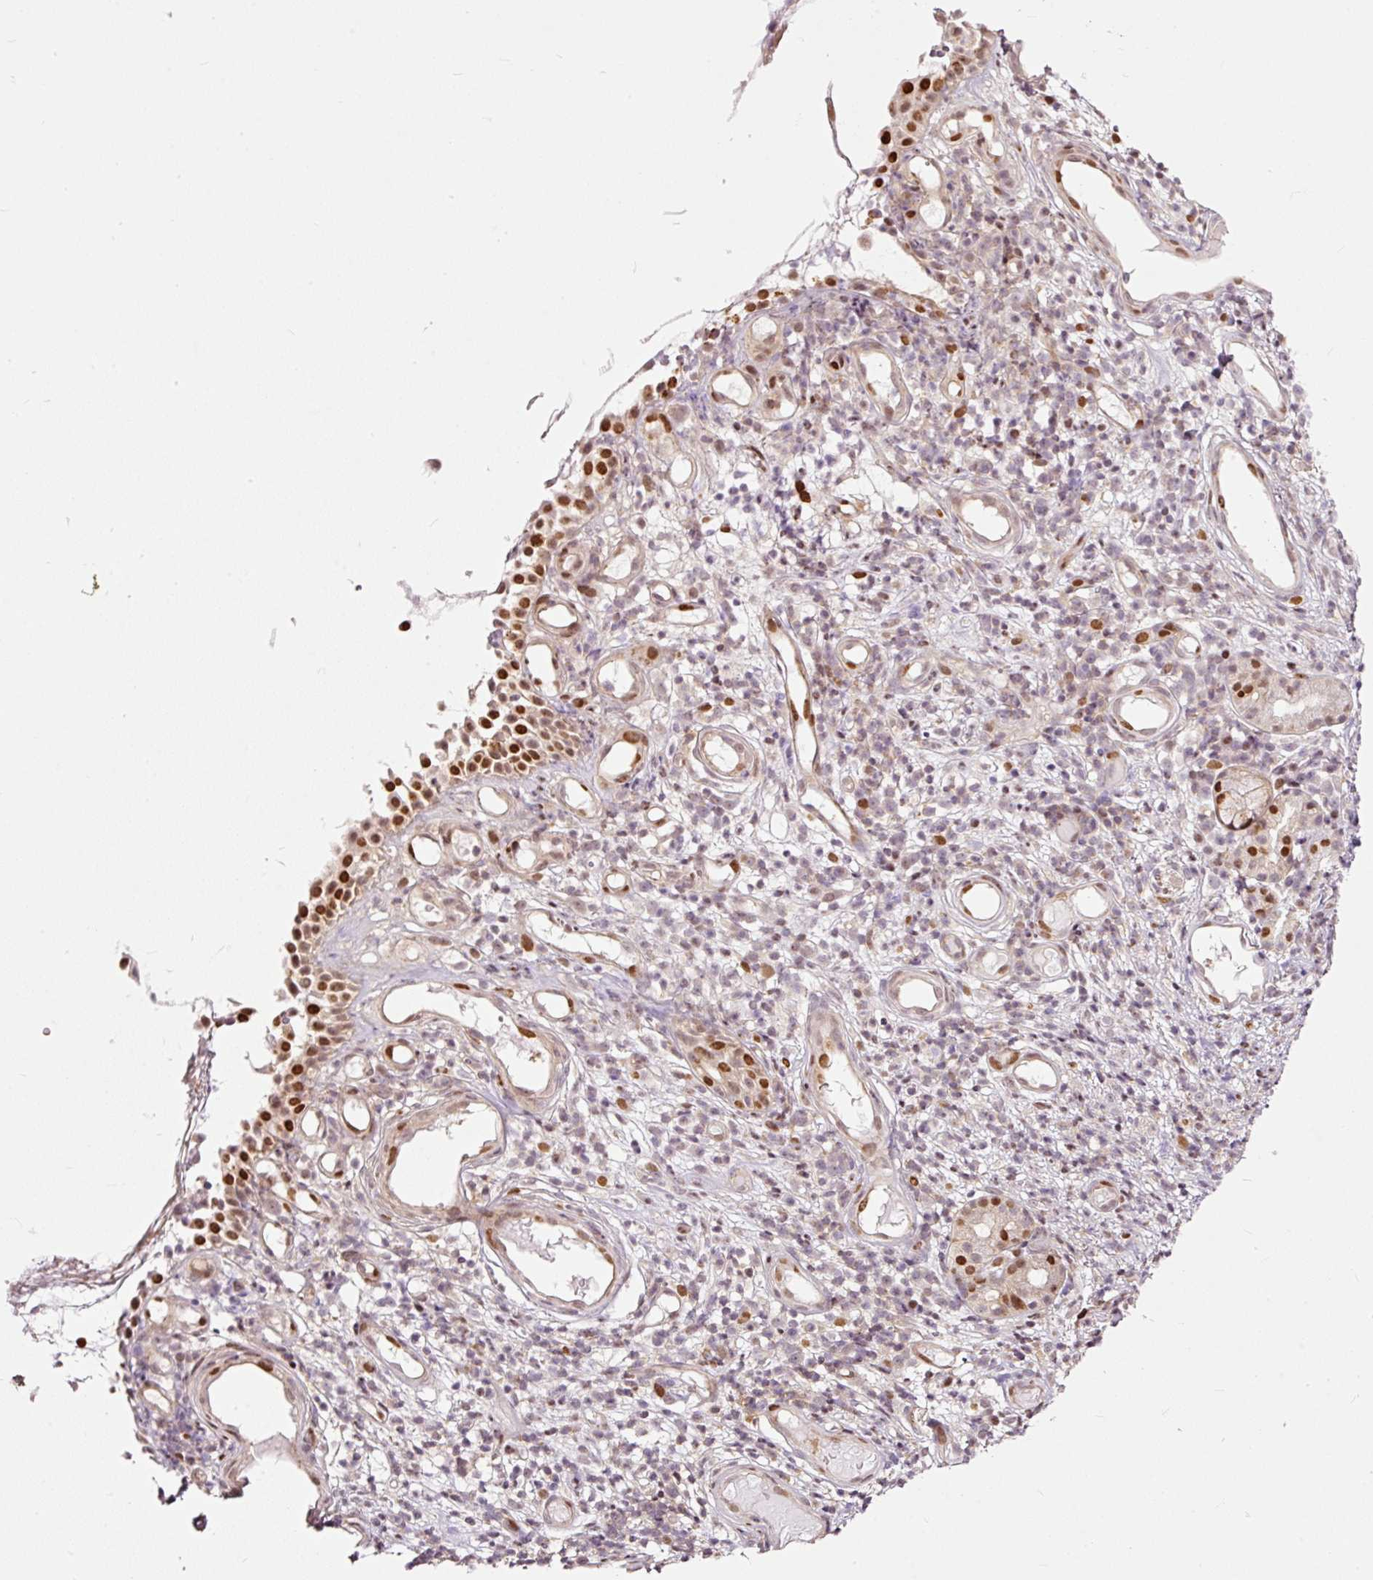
{"staining": {"intensity": "strong", "quantity": ">75%", "location": "nuclear"}, "tissue": "nasopharynx", "cell_type": "Respiratory epithelial cells", "image_type": "normal", "snomed": [{"axis": "morphology", "description": "Normal tissue, NOS"}, {"axis": "morphology", "description": "Inflammation, NOS"}, {"axis": "topography", "description": "Nasopharynx"}], "caption": "Strong nuclear protein expression is identified in about >75% of respiratory epithelial cells in nasopharynx.", "gene": "ZNF778", "patient": {"sex": "male", "age": 54}}